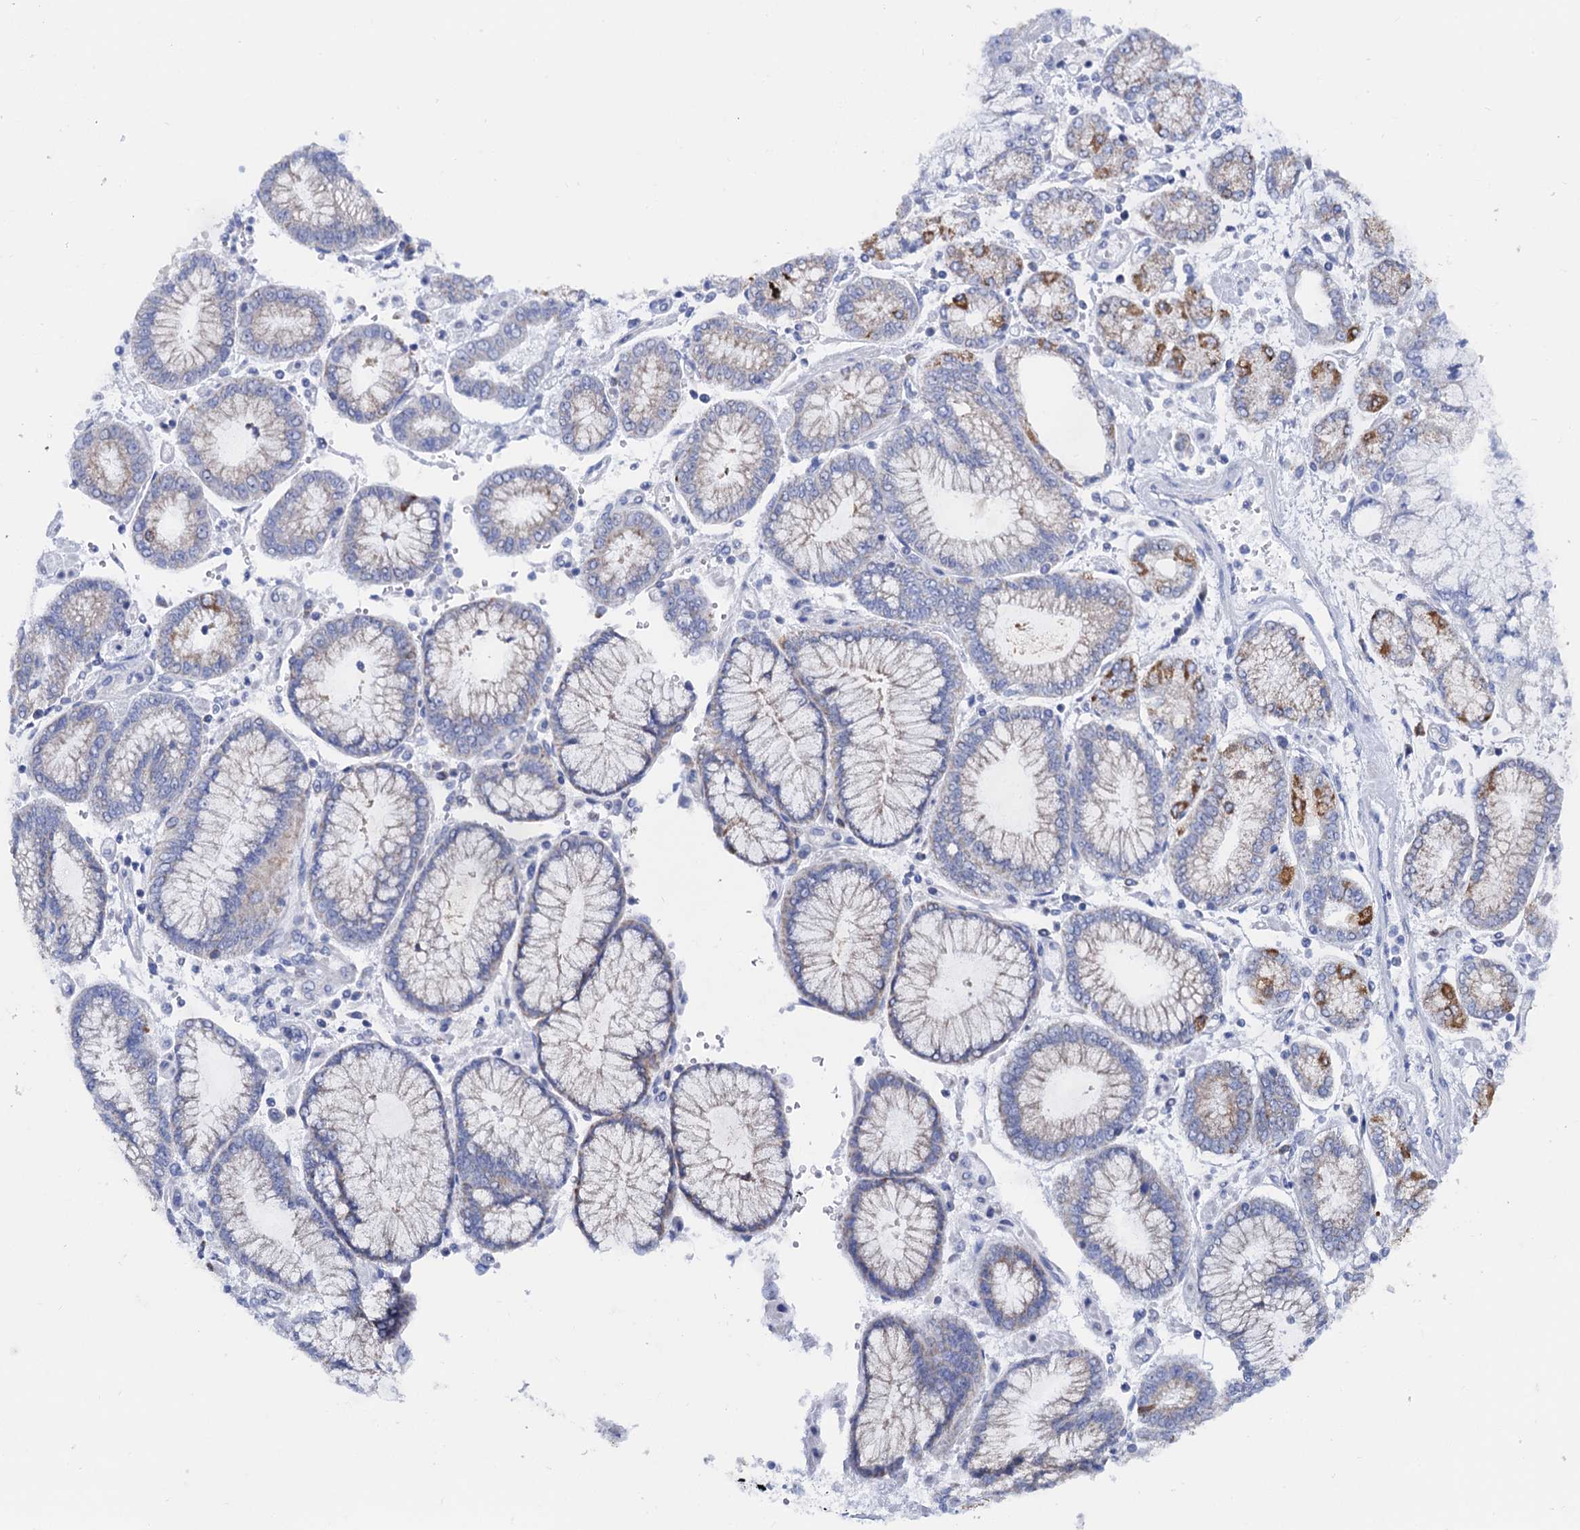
{"staining": {"intensity": "moderate", "quantity": "<25%", "location": "cytoplasmic/membranous"}, "tissue": "stomach cancer", "cell_type": "Tumor cells", "image_type": "cancer", "snomed": [{"axis": "morphology", "description": "Adenocarcinoma, NOS"}, {"axis": "topography", "description": "Stomach"}], "caption": "An IHC histopathology image of tumor tissue is shown. Protein staining in brown labels moderate cytoplasmic/membranous positivity in stomach cancer within tumor cells.", "gene": "ACADSB", "patient": {"sex": "male", "age": 76}}